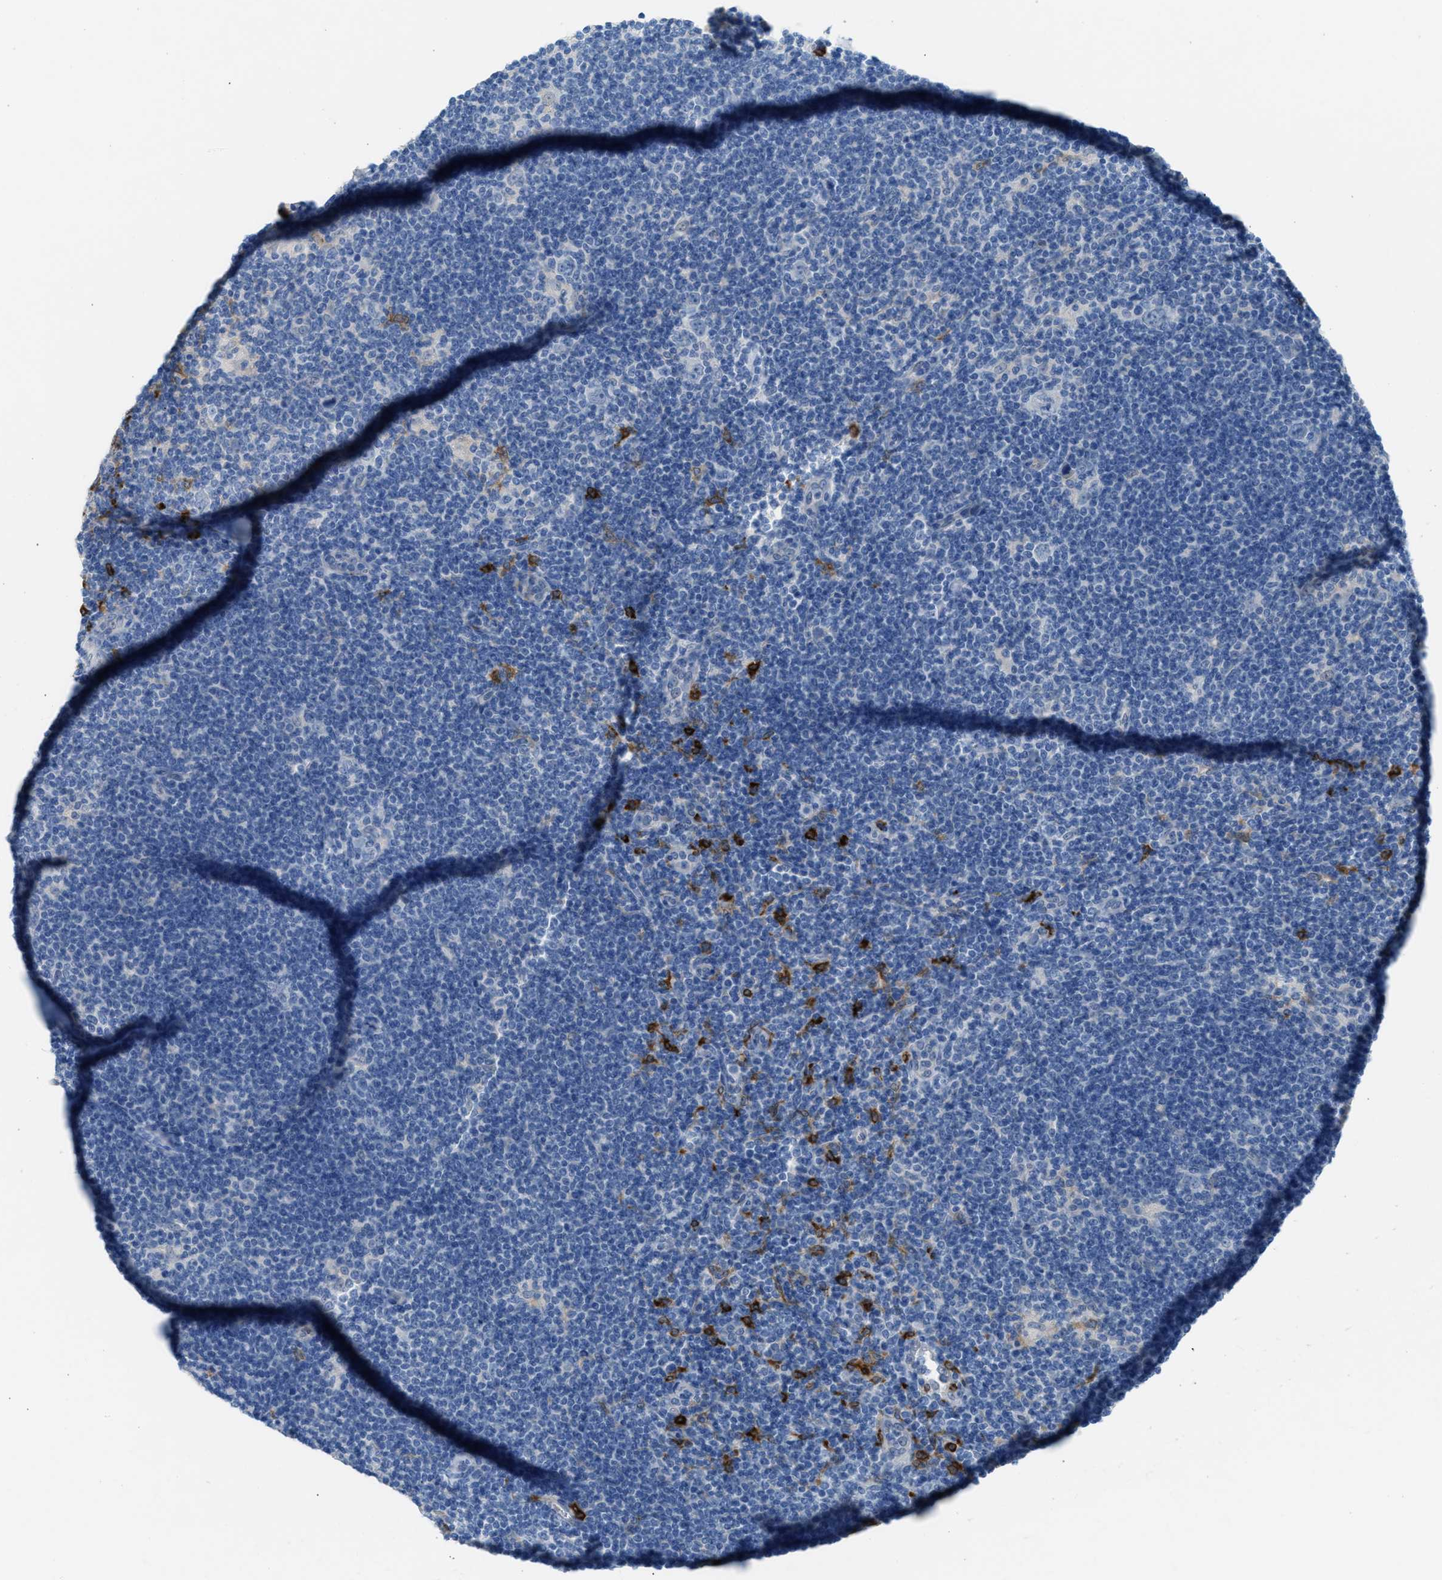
{"staining": {"intensity": "negative", "quantity": "none", "location": "none"}, "tissue": "lymphoma", "cell_type": "Tumor cells", "image_type": "cancer", "snomed": [{"axis": "morphology", "description": "Hodgkin's disease, NOS"}, {"axis": "topography", "description": "Lymph node"}], "caption": "High magnification brightfield microscopy of Hodgkin's disease stained with DAB (brown) and counterstained with hematoxylin (blue): tumor cells show no significant expression.", "gene": "CLEC10A", "patient": {"sex": "female", "age": 57}}